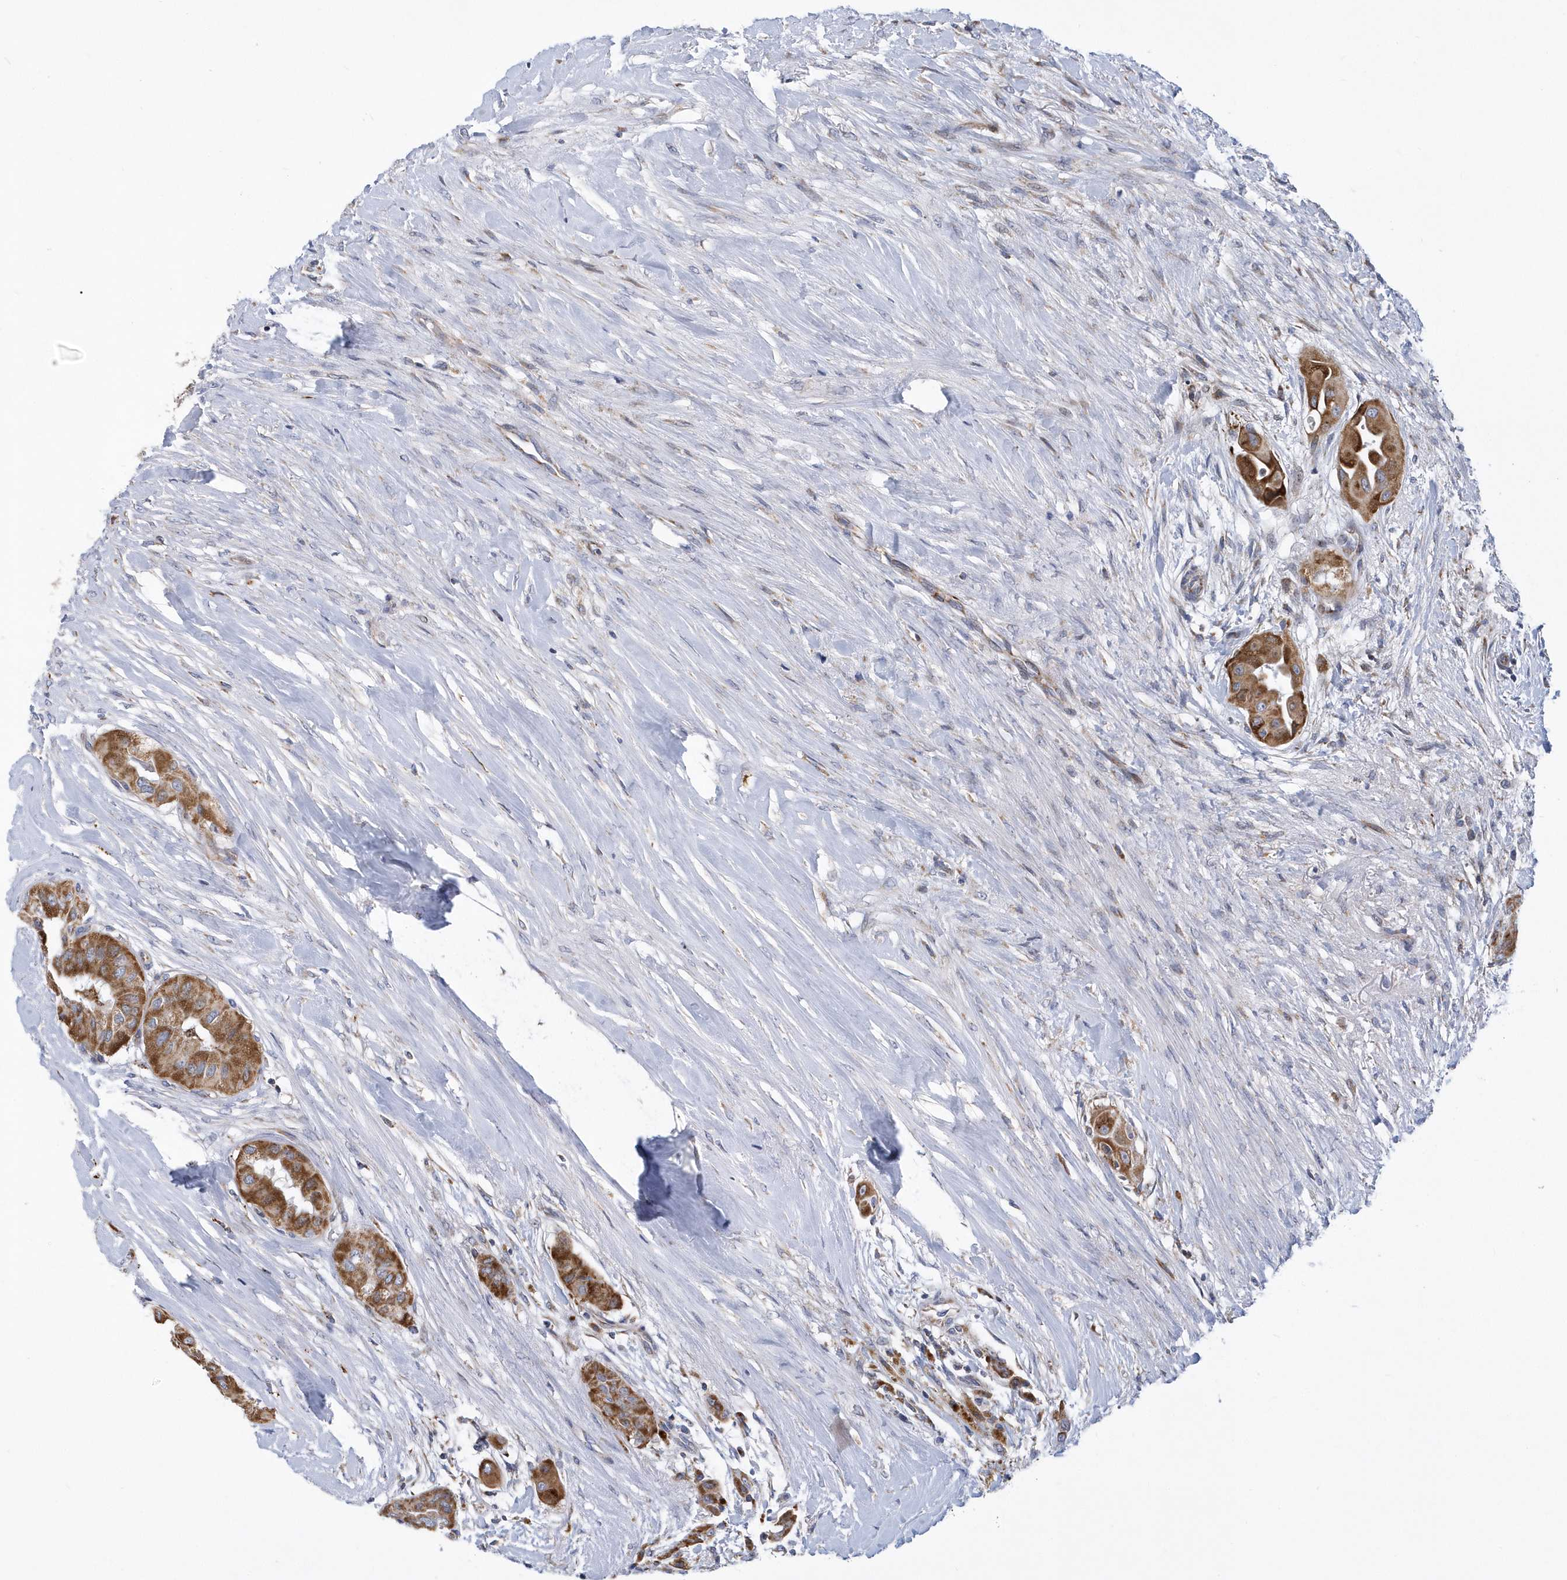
{"staining": {"intensity": "moderate", "quantity": ">75%", "location": "cytoplasmic/membranous"}, "tissue": "thyroid cancer", "cell_type": "Tumor cells", "image_type": "cancer", "snomed": [{"axis": "morphology", "description": "Papillary adenocarcinoma, NOS"}, {"axis": "topography", "description": "Thyroid gland"}], "caption": "Thyroid cancer (papillary adenocarcinoma) stained with DAB IHC exhibits medium levels of moderate cytoplasmic/membranous staining in about >75% of tumor cells.", "gene": "VWA5B2", "patient": {"sex": "female", "age": 59}}